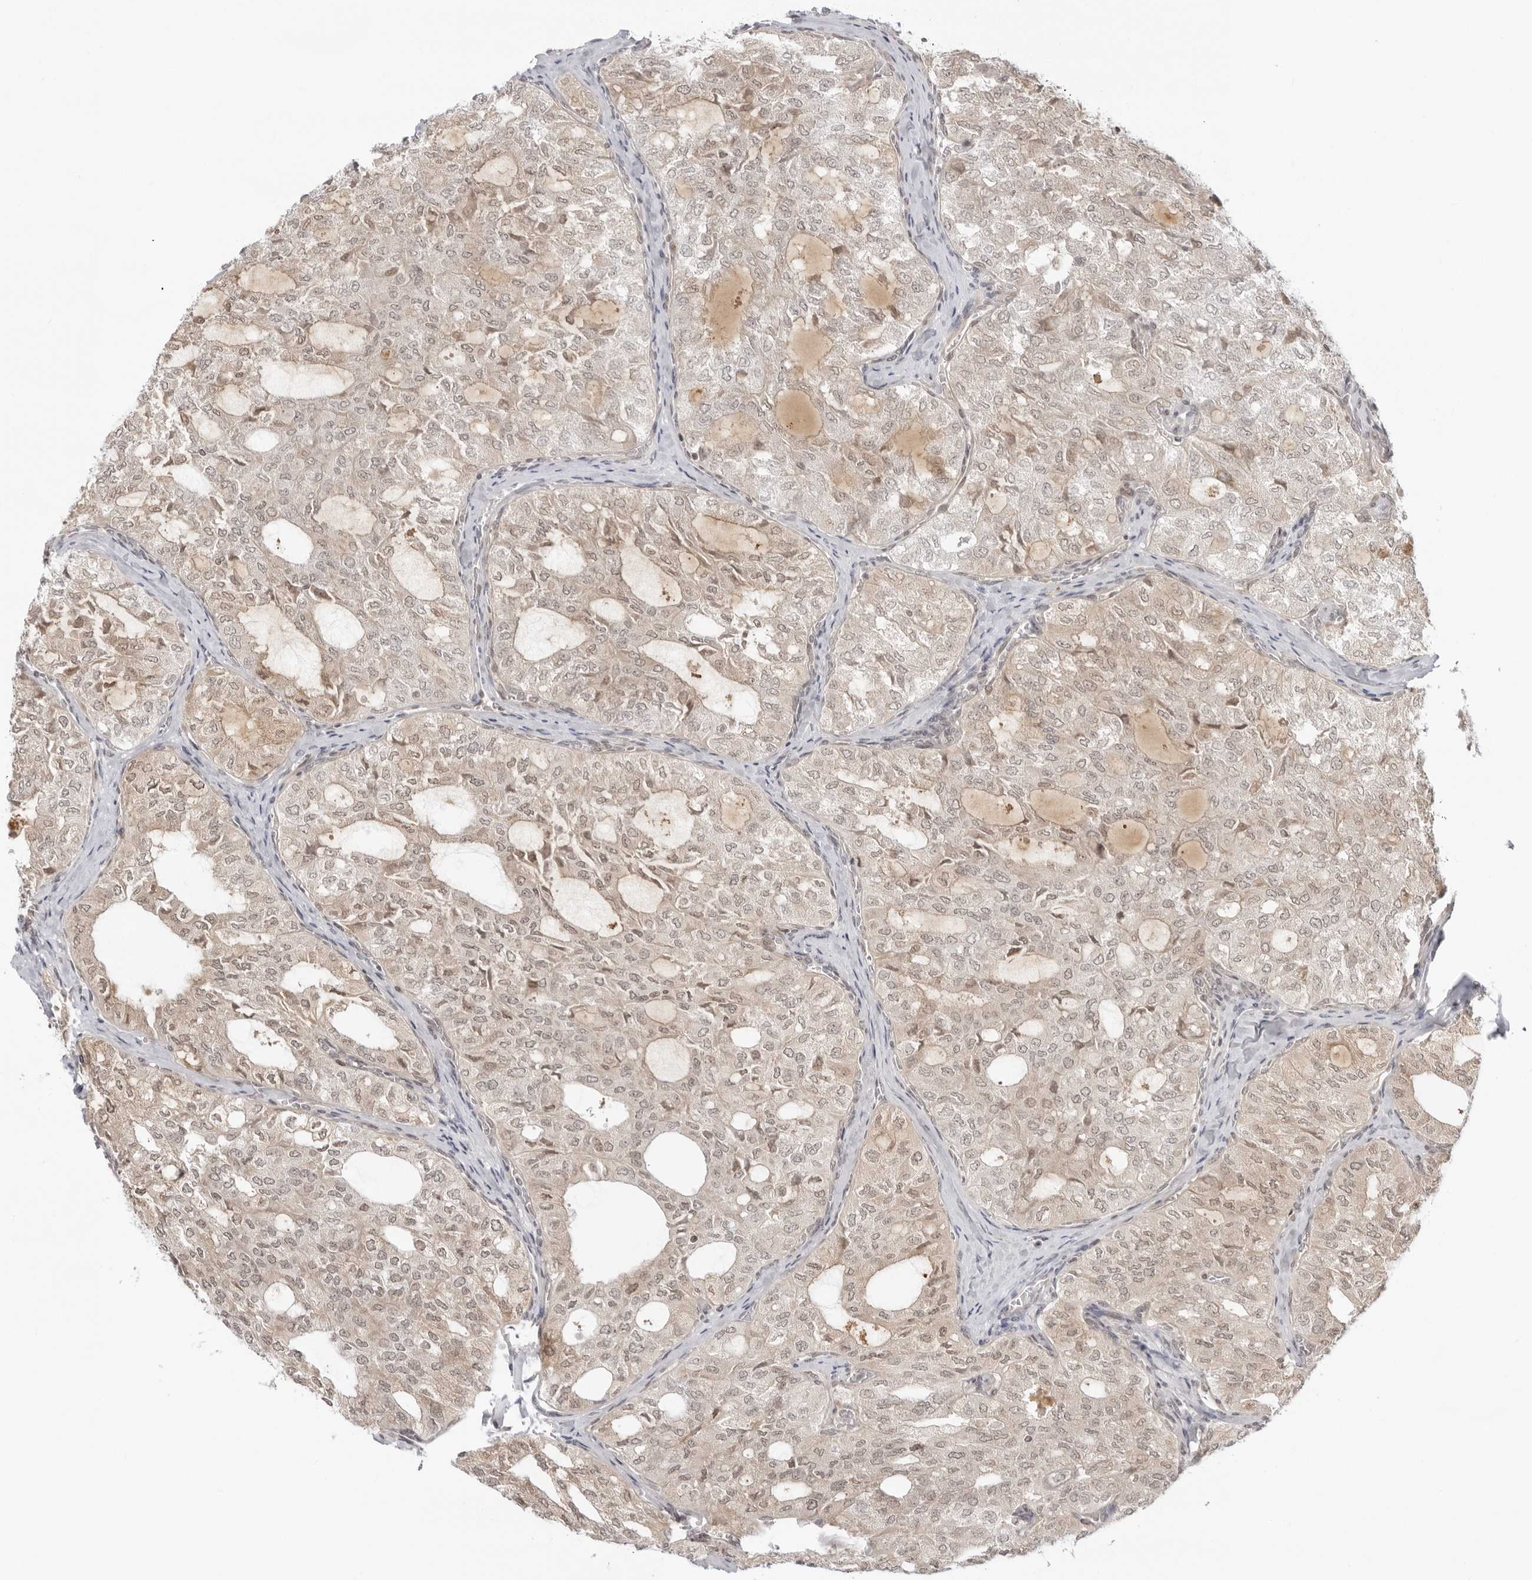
{"staining": {"intensity": "weak", "quantity": ">75%", "location": "nuclear"}, "tissue": "thyroid cancer", "cell_type": "Tumor cells", "image_type": "cancer", "snomed": [{"axis": "morphology", "description": "Follicular adenoma carcinoma, NOS"}, {"axis": "topography", "description": "Thyroid gland"}], "caption": "Thyroid follicular adenoma carcinoma was stained to show a protein in brown. There is low levels of weak nuclear positivity in approximately >75% of tumor cells. (DAB IHC with brightfield microscopy, high magnification).", "gene": "PRRC2C", "patient": {"sex": "male", "age": 75}}